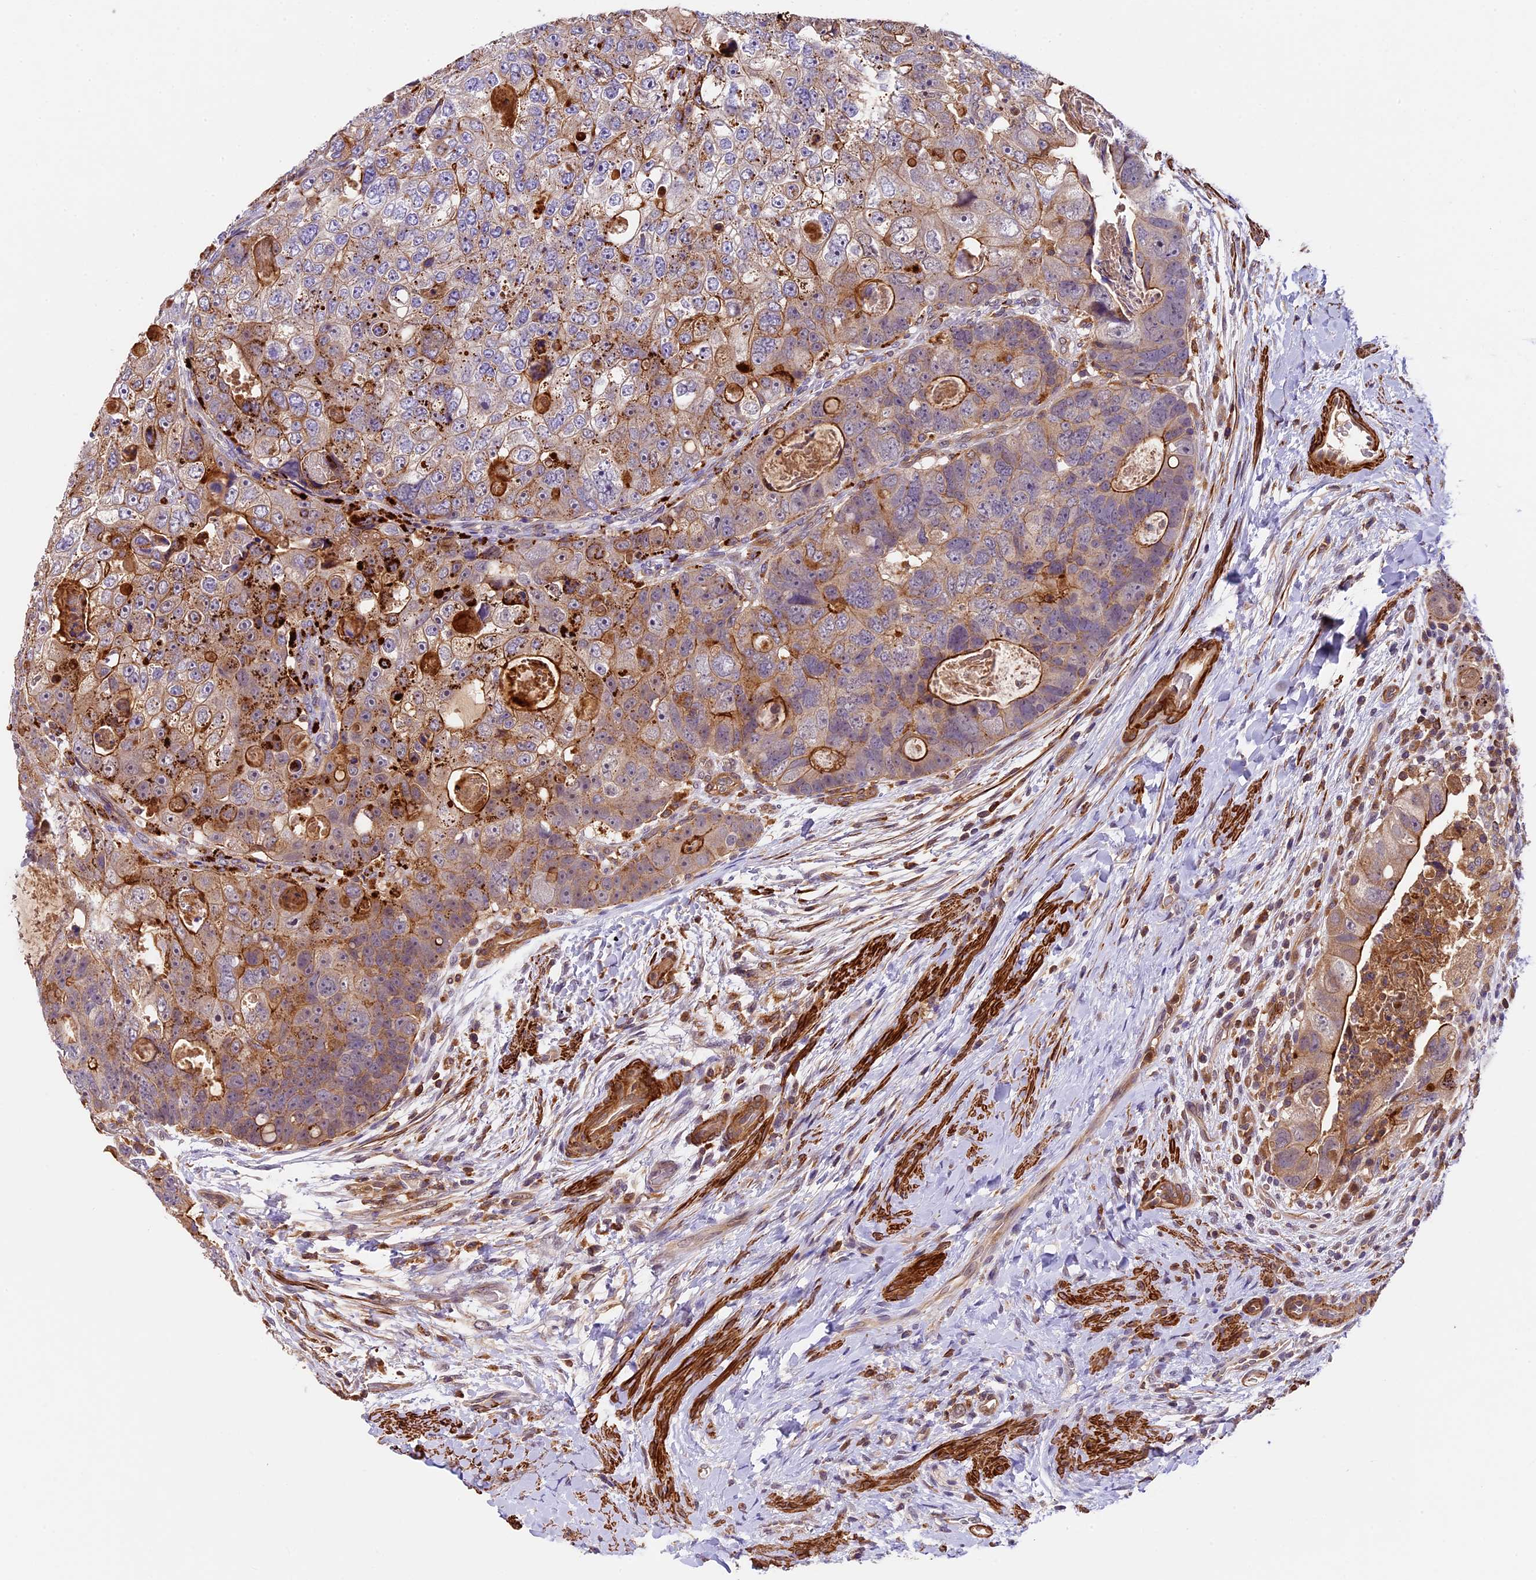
{"staining": {"intensity": "moderate", "quantity": "25%-75%", "location": "cytoplasmic/membranous"}, "tissue": "colorectal cancer", "cell_type": "Tumor cells", "image_type": "cancer", "snomed": [{"axis": "morphology", "description": "Adenocarcinoma, NOS"}, {"axis": "topography", "description": "Rectum"}], "caption": "Immunohistochemistry histopathology image of neoplastic tissue: adenocarcinoma (colorectal) stained using immunohistochemistry reveals medium levels of moderate protein expression localized specifically in the cytoplasmic/membranous of tumor cells, appearing as a cytoplasmic/membranous brown color.", "gene": "TBC1D1", "patient": {"sex": "male", "age": 59}}